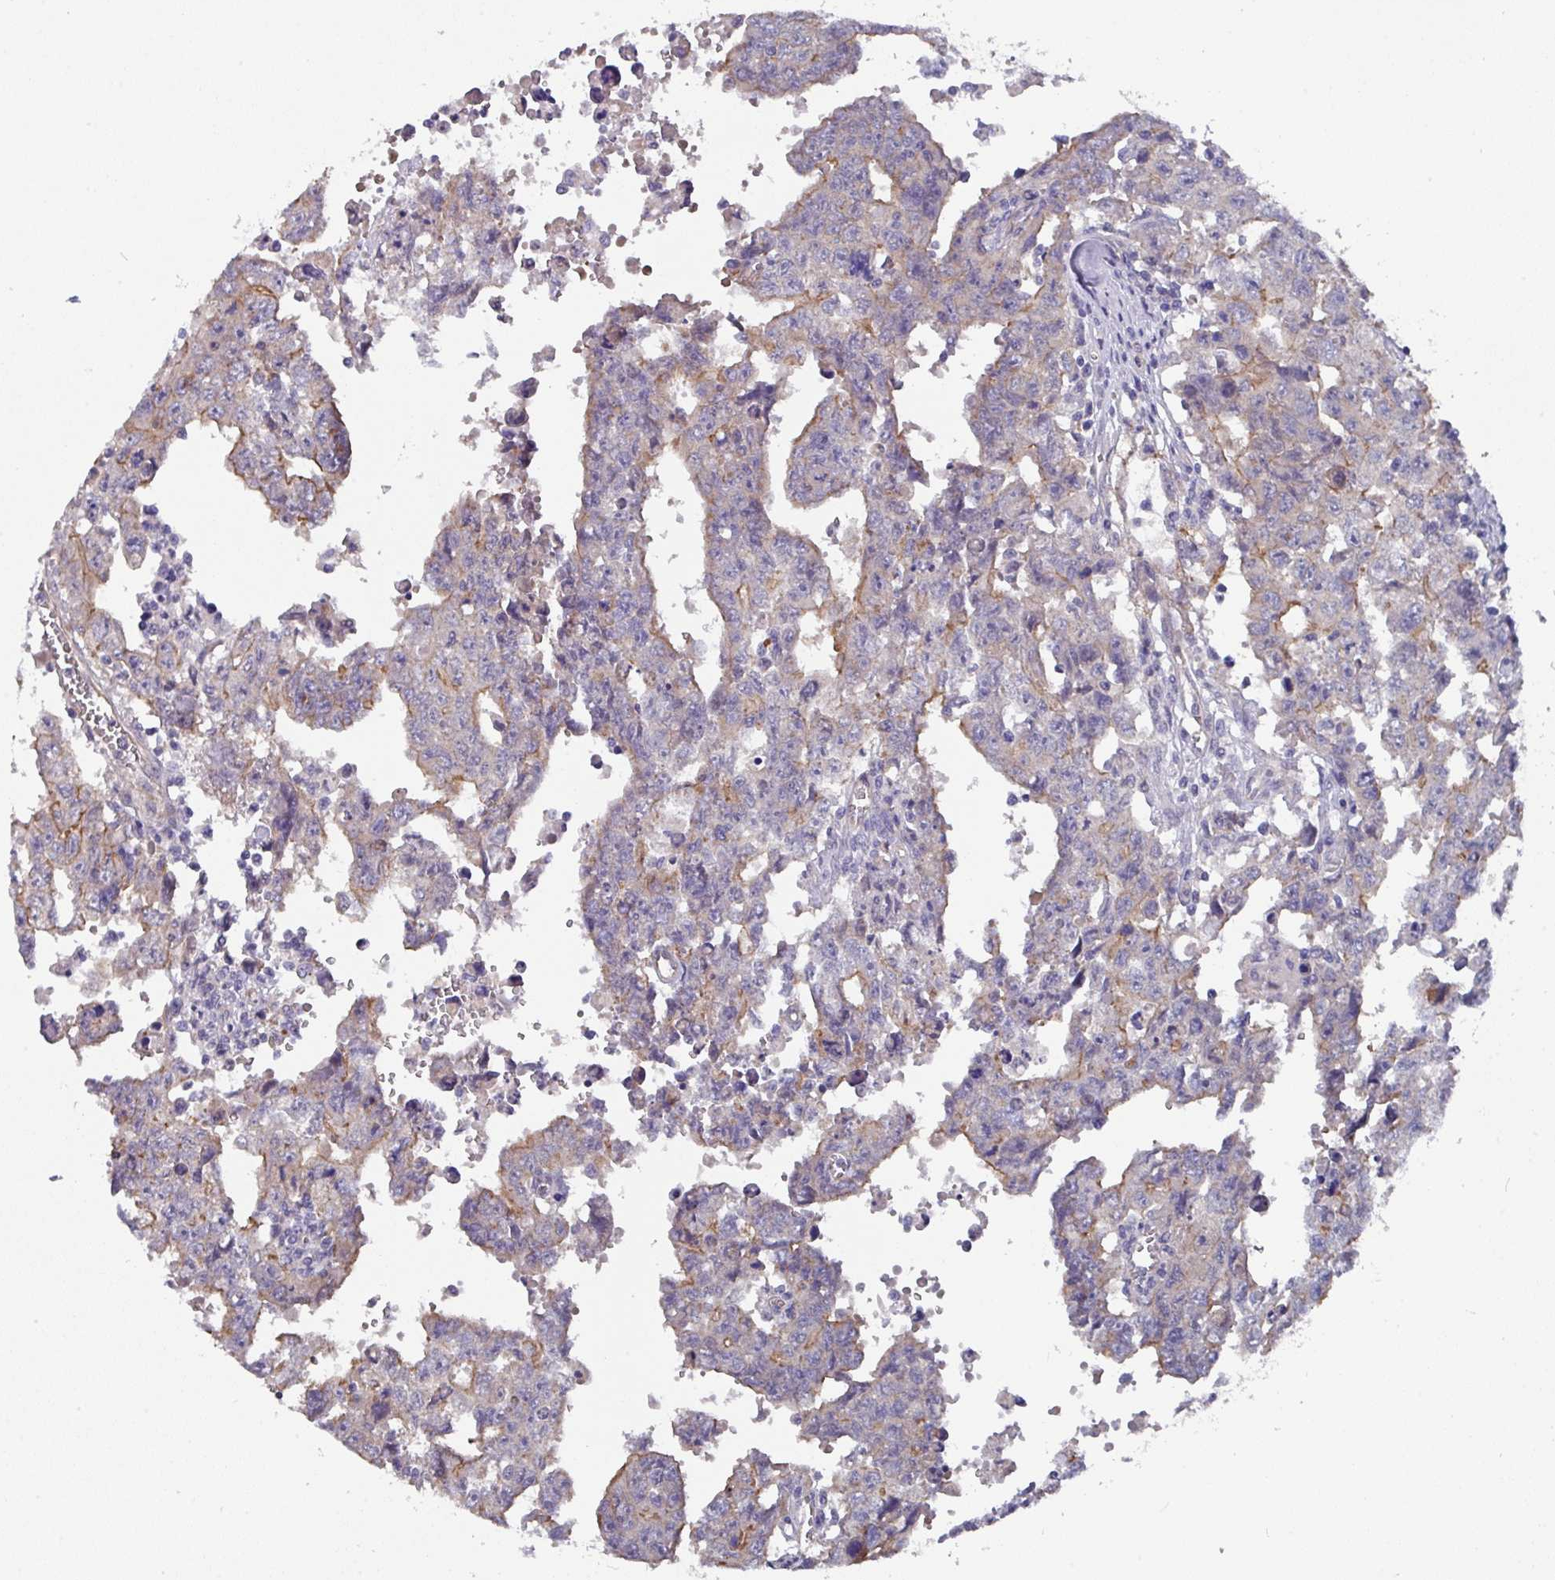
{"staining": {"intensity": "moderate", "quantity": "<25%", "location": "cytoplasmic/membranous"}, "tissue": "testis cancer", "cell_type": "Tumor cells", "image_type": "cancer", "snomed": [{"axis": "morphology", "description": "Carcinoma, Embryonal, NOS"}, {"axis": "topography", "description": "Testis"}], "caption": "Protein staining of embryonal carcinoma (testis) tissue shows moderate cytoplasmic/membranous positivity in approximately <25% of tumor cells.", "gene": "PRR5", "patient": {"sex": "male", "age": 24}}